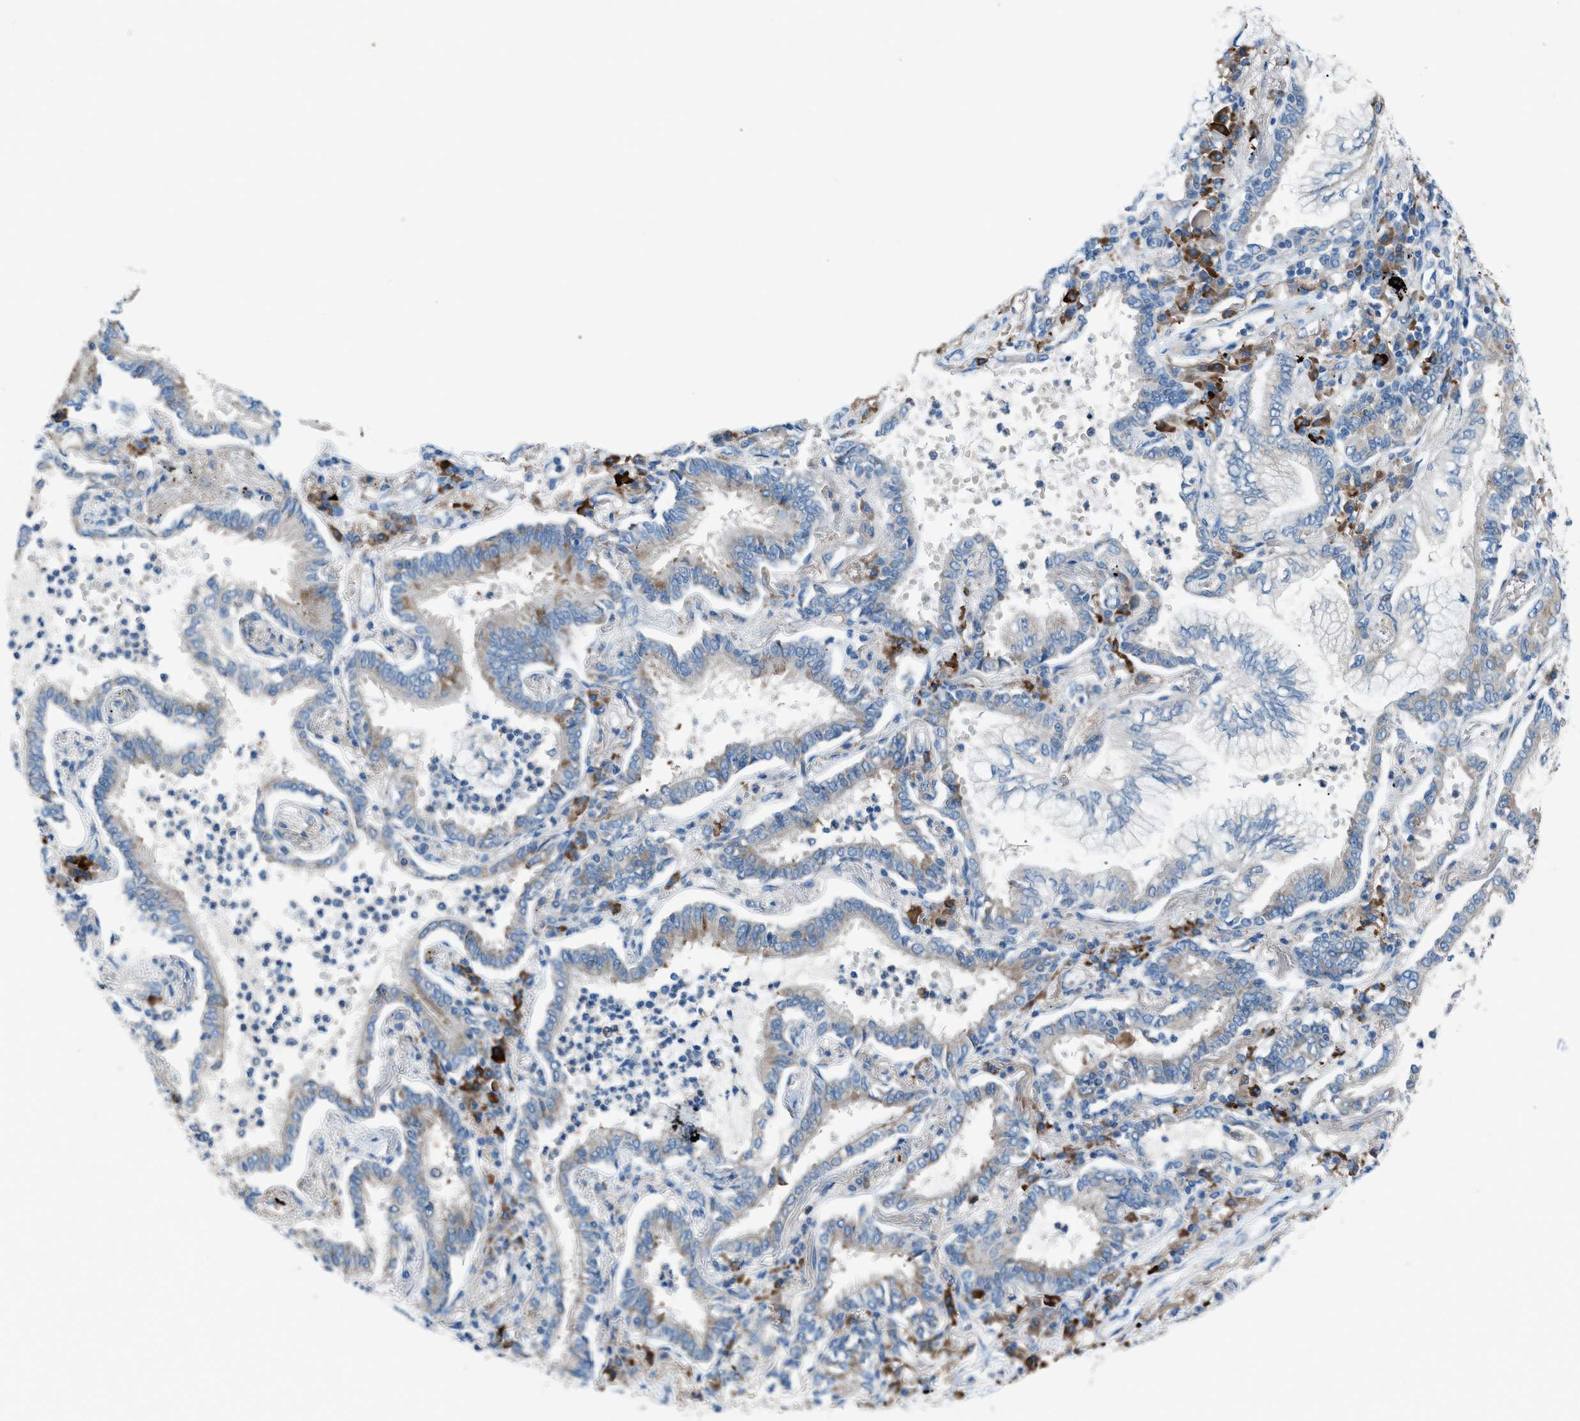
{"staining": {"intensity": "moderate", "quantity": "<25%", "location": "cytoplasmic/membranous"}, "tissue": "lung cancer", "cell_type": "Tumor cells", "image_type": "cancer", "snomed": [{"axis": "morphology", "description": "Normal tissue, NOS"}, {"axis": "morphology", "description": "Adenocarcinoma, NOS"}, {"axis": "topography", "description": "Bronchus"}, {"axis": "topography", "description": "Lung"}], "caption": "Brown immunohistochemical staining in lung cancer (adenocarcinoma) shows moderate cytoplasmic/membranous positivity in about <25% of tumor cells. Nuclei are stained in blue.", "gene": "HEG1", "patient": {"sex": "female", "age": 70}}